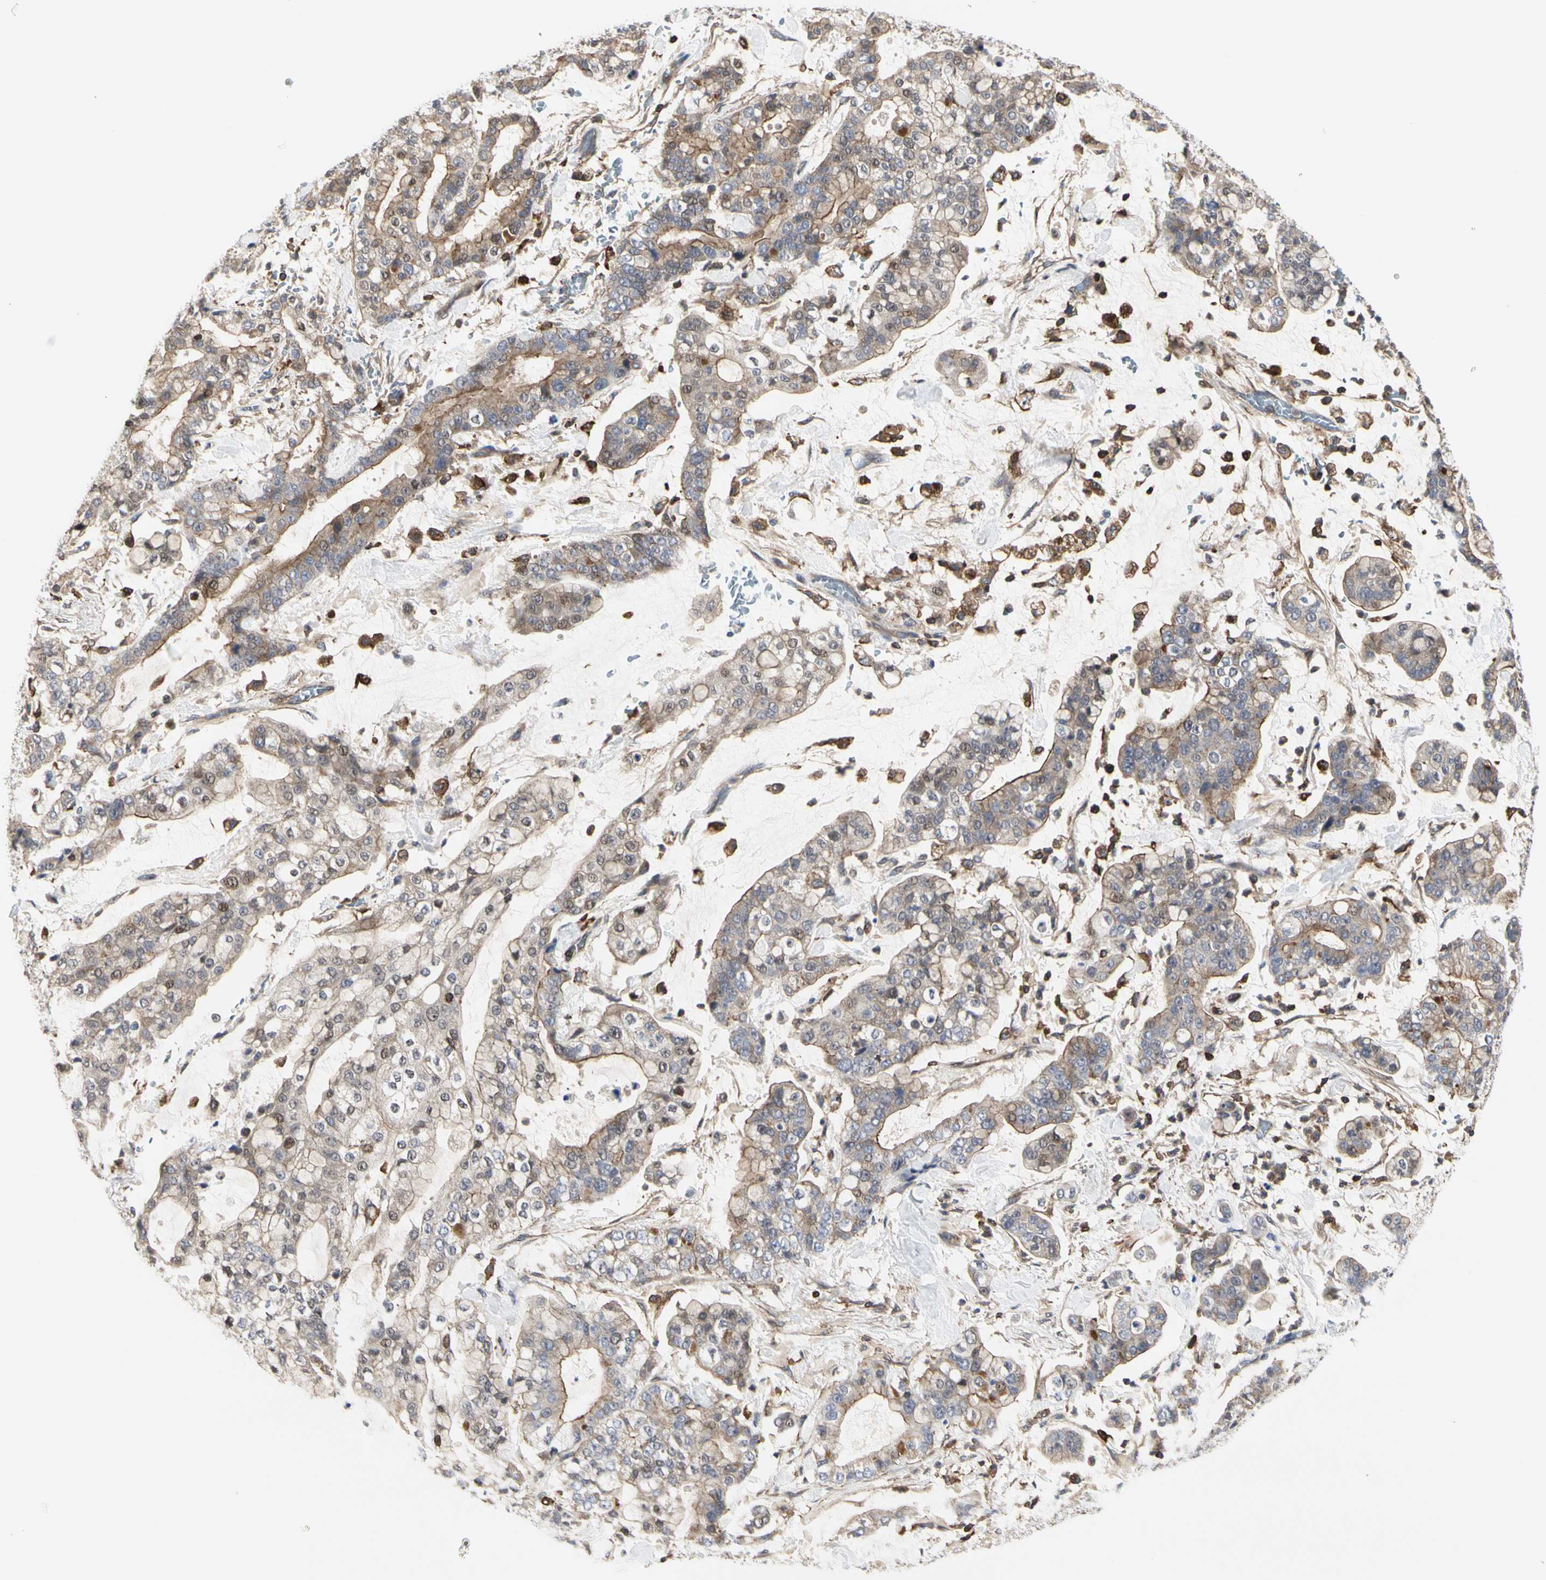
{"staining": {"intensity": "weak", "quantity": "25%-75%", "location": "cytoplasmic/membranous"}, "tissue": "stomach cancer", "cell_type": "Tumor cells", "image_type": "cancer", "snomed": [{"axis": "morphology", "description": "Normal tissue, NOS"}, {"axis": "morphology", "description": "Adenocarcinoma, NOS"}, {"axis": "topography", "description": "Stomach, upper"}, {"axis": "topography", "description": "Stomach"}], "caption": "This micrograph shows immunohistochemistry (IHC) staining of human stomach cancer (adenocarcinoma), with low weak cytoplasmic/membranous expression in approximately 25%-75% of tumor cells.", "gene": "NAPG", "patient": {"sex": "male", "age": 76}}